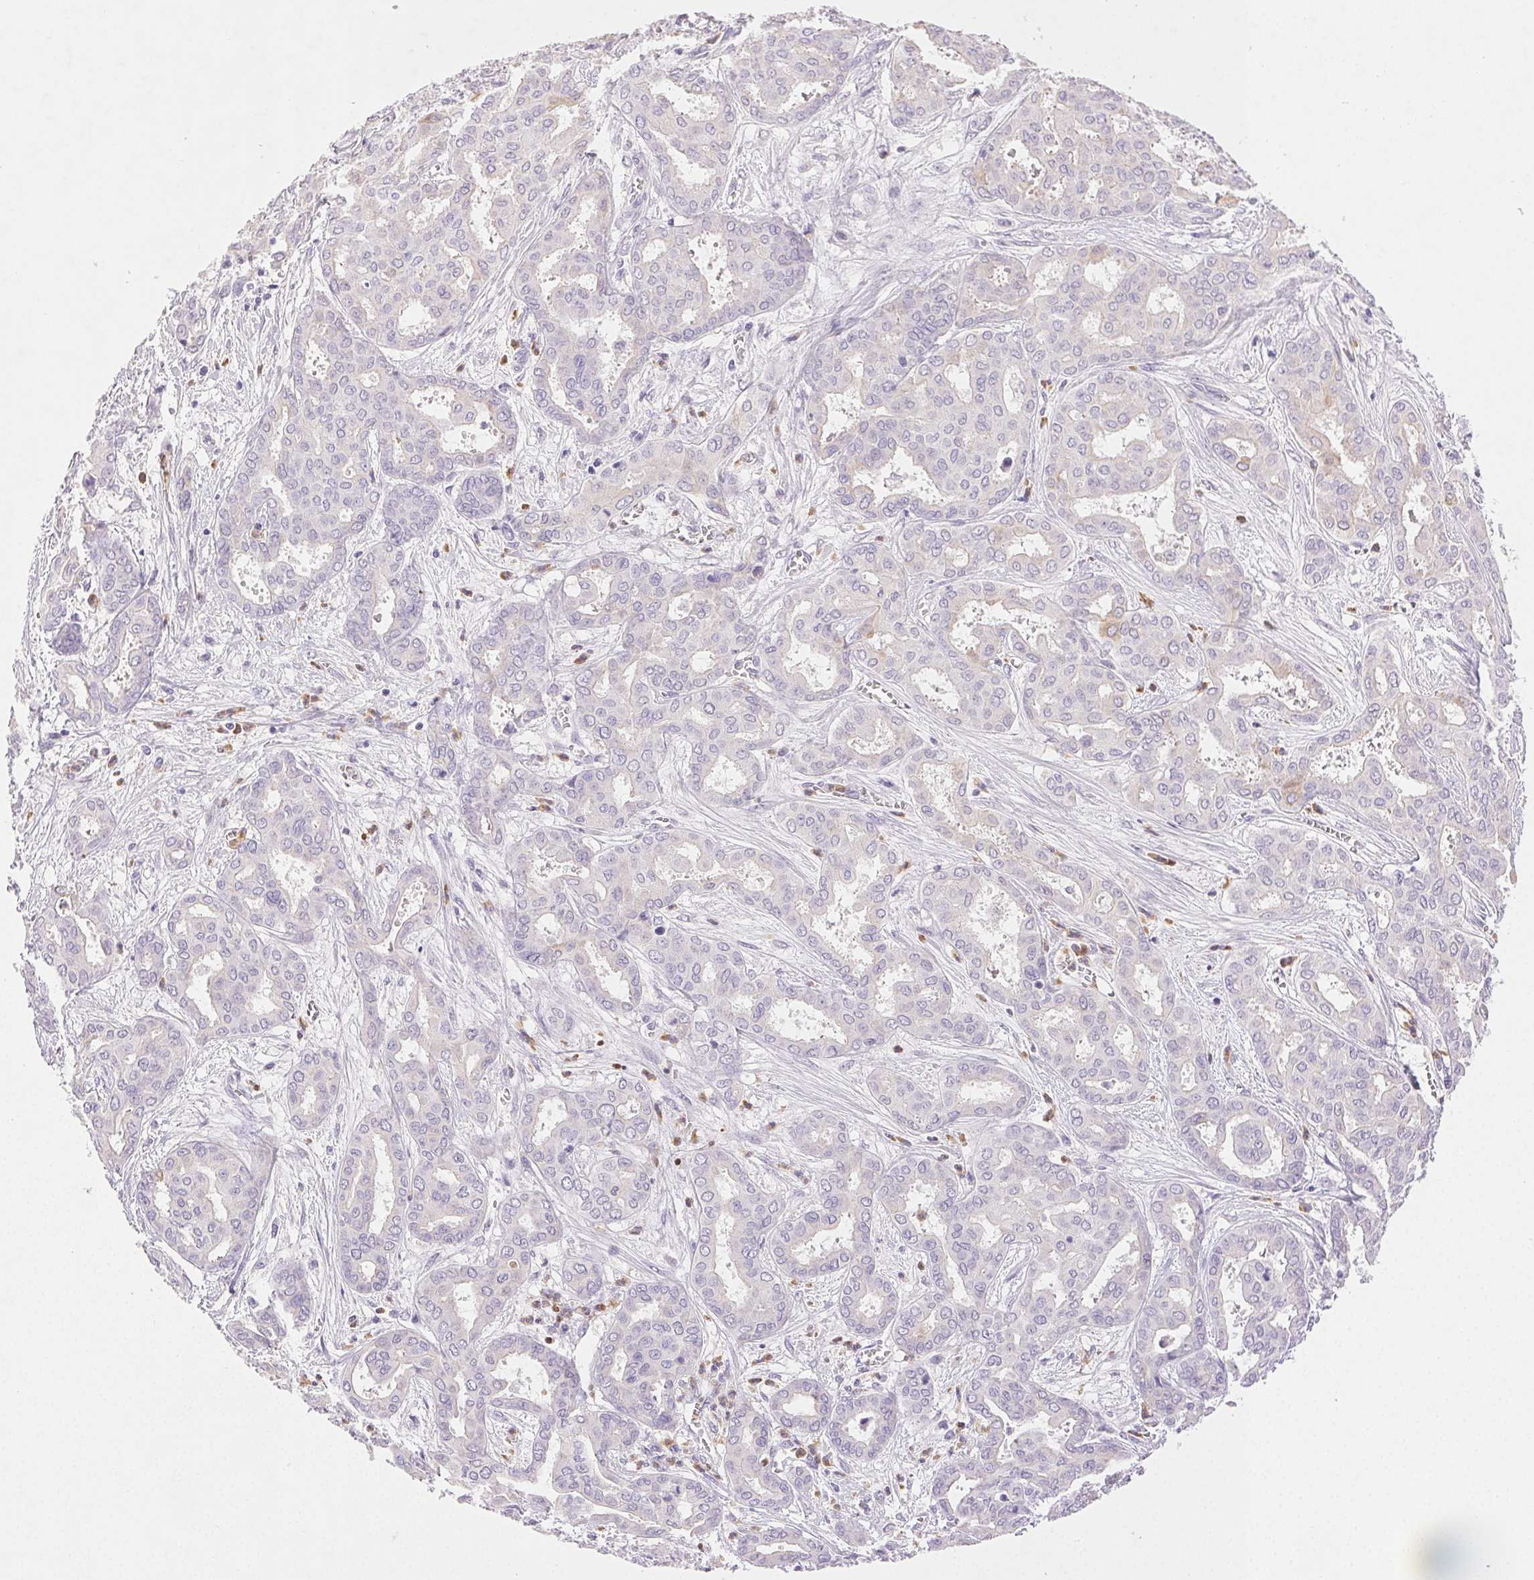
{"staining": {"intensity": "negative", "quantity": "none", "location": "none"}, "tissue": "liver cancer", "cell_type": "Tumor cells", "image_type": "cancer", "snomed": [{"axis": "morphology", "description": "Cholangiocarcinoma"}, {"axis": "topography", "description": "Liver"}], "caption": "Immunohistochemistry (IHC) of human liver cholangiocarcinoma demonstrates no positivity in tumor cells.", "gene": "EMX2", "patient": {"sex": "female", "age": 64}}